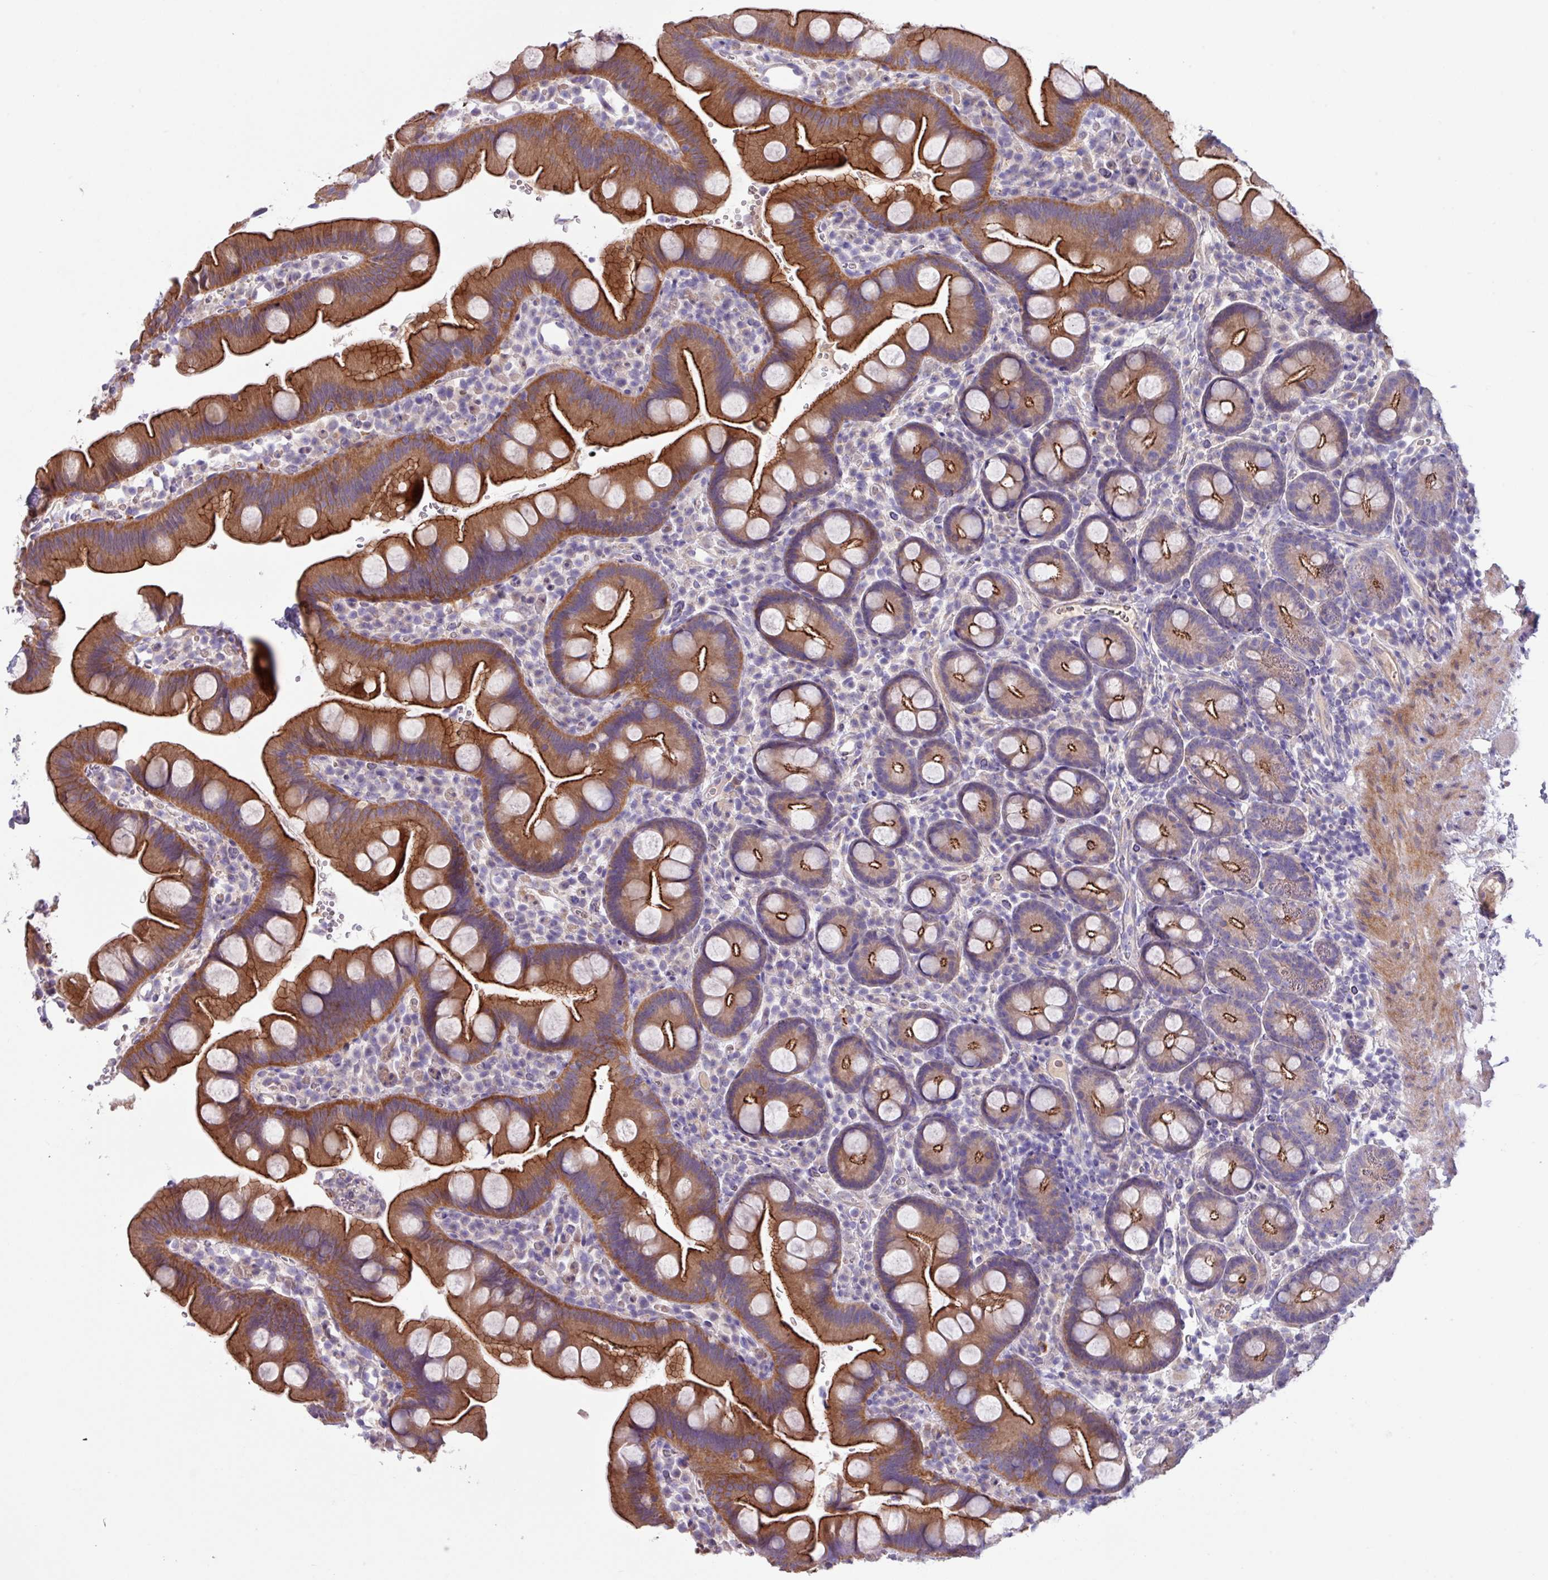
{"staining": {"intensity": "strong", "quantity": ">75%", "location": "cytoplasmic/membranous"}, "tissue": "small intestine", "cell_type": "Glandular cells", "image_type": "normal", "snomed": [{"axis": "morphology", "description": "Normal tissue, NOS"}, {"axis": "topography", "description": "Small intestine"}], "caption": "This is an image of IHC staining of normal small intestine, which shows strong expression in the cytoplasmic/membranous of glandular cells.", "gene": "IQCJ", "patient": {"sex": "female", "age": 68}}